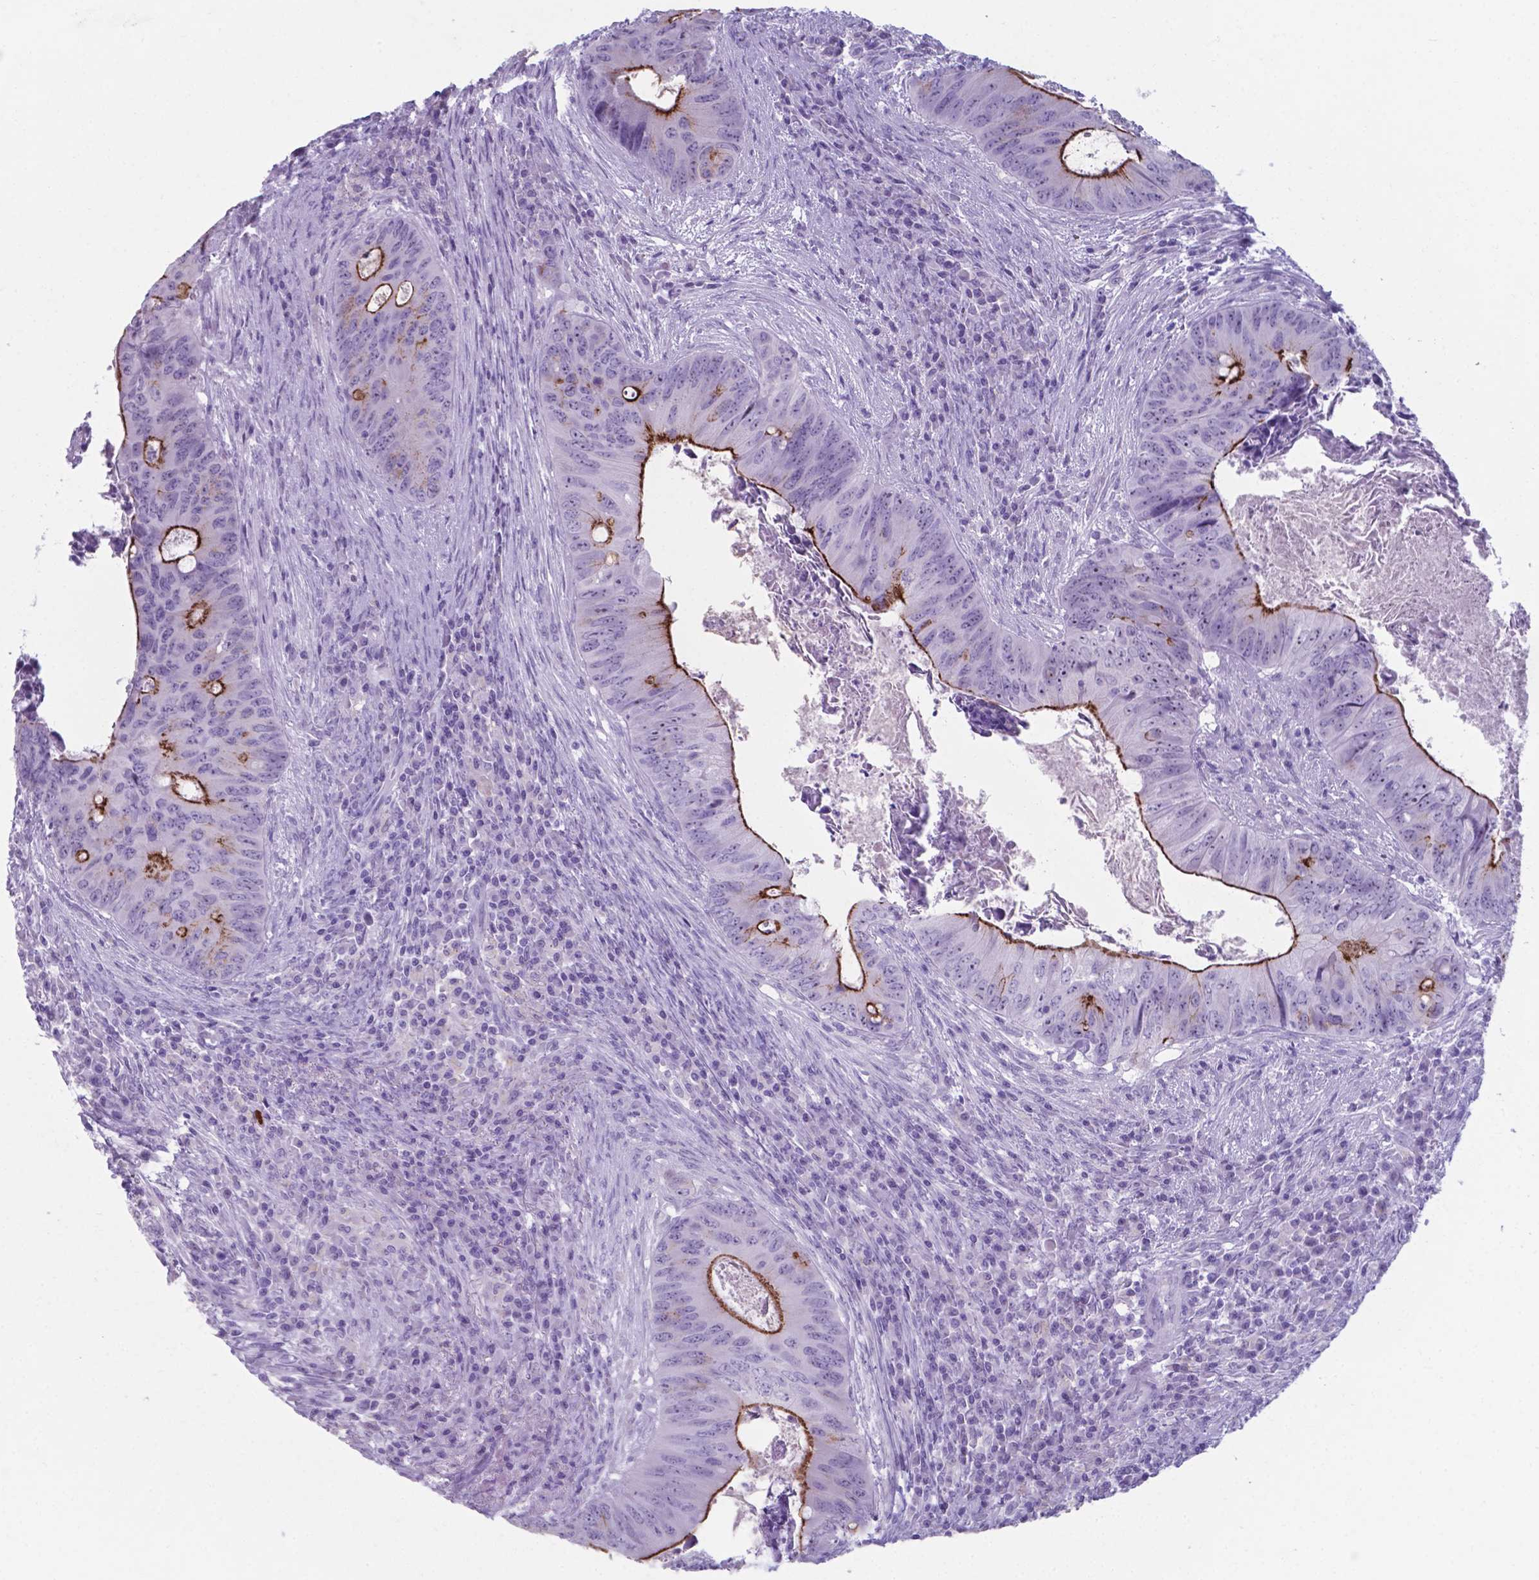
{"staining": {"intensity": "strong", "quantity": "<25%", "location": "cytoplasmic/membranous"}, "tissue": "colorectal cancer", "cell_type": "Tumor cells", "image_type": "cancer", "snomed": [{"axis": "morphology", "description": "Adenocarcinoma, NOS"}, {"axis": "topography", "description": "Colon"}], "caption": "DAB (3,3'-diaminobenzidine) immunohistochemical staining of colorectal adenocarcinoma demonstrates strong cytoplasmic/membranous protein positivity in approximately <25% of tumor cells.", "gene": "AP5B1", "patient": {"sex": "female", "age": 74}}